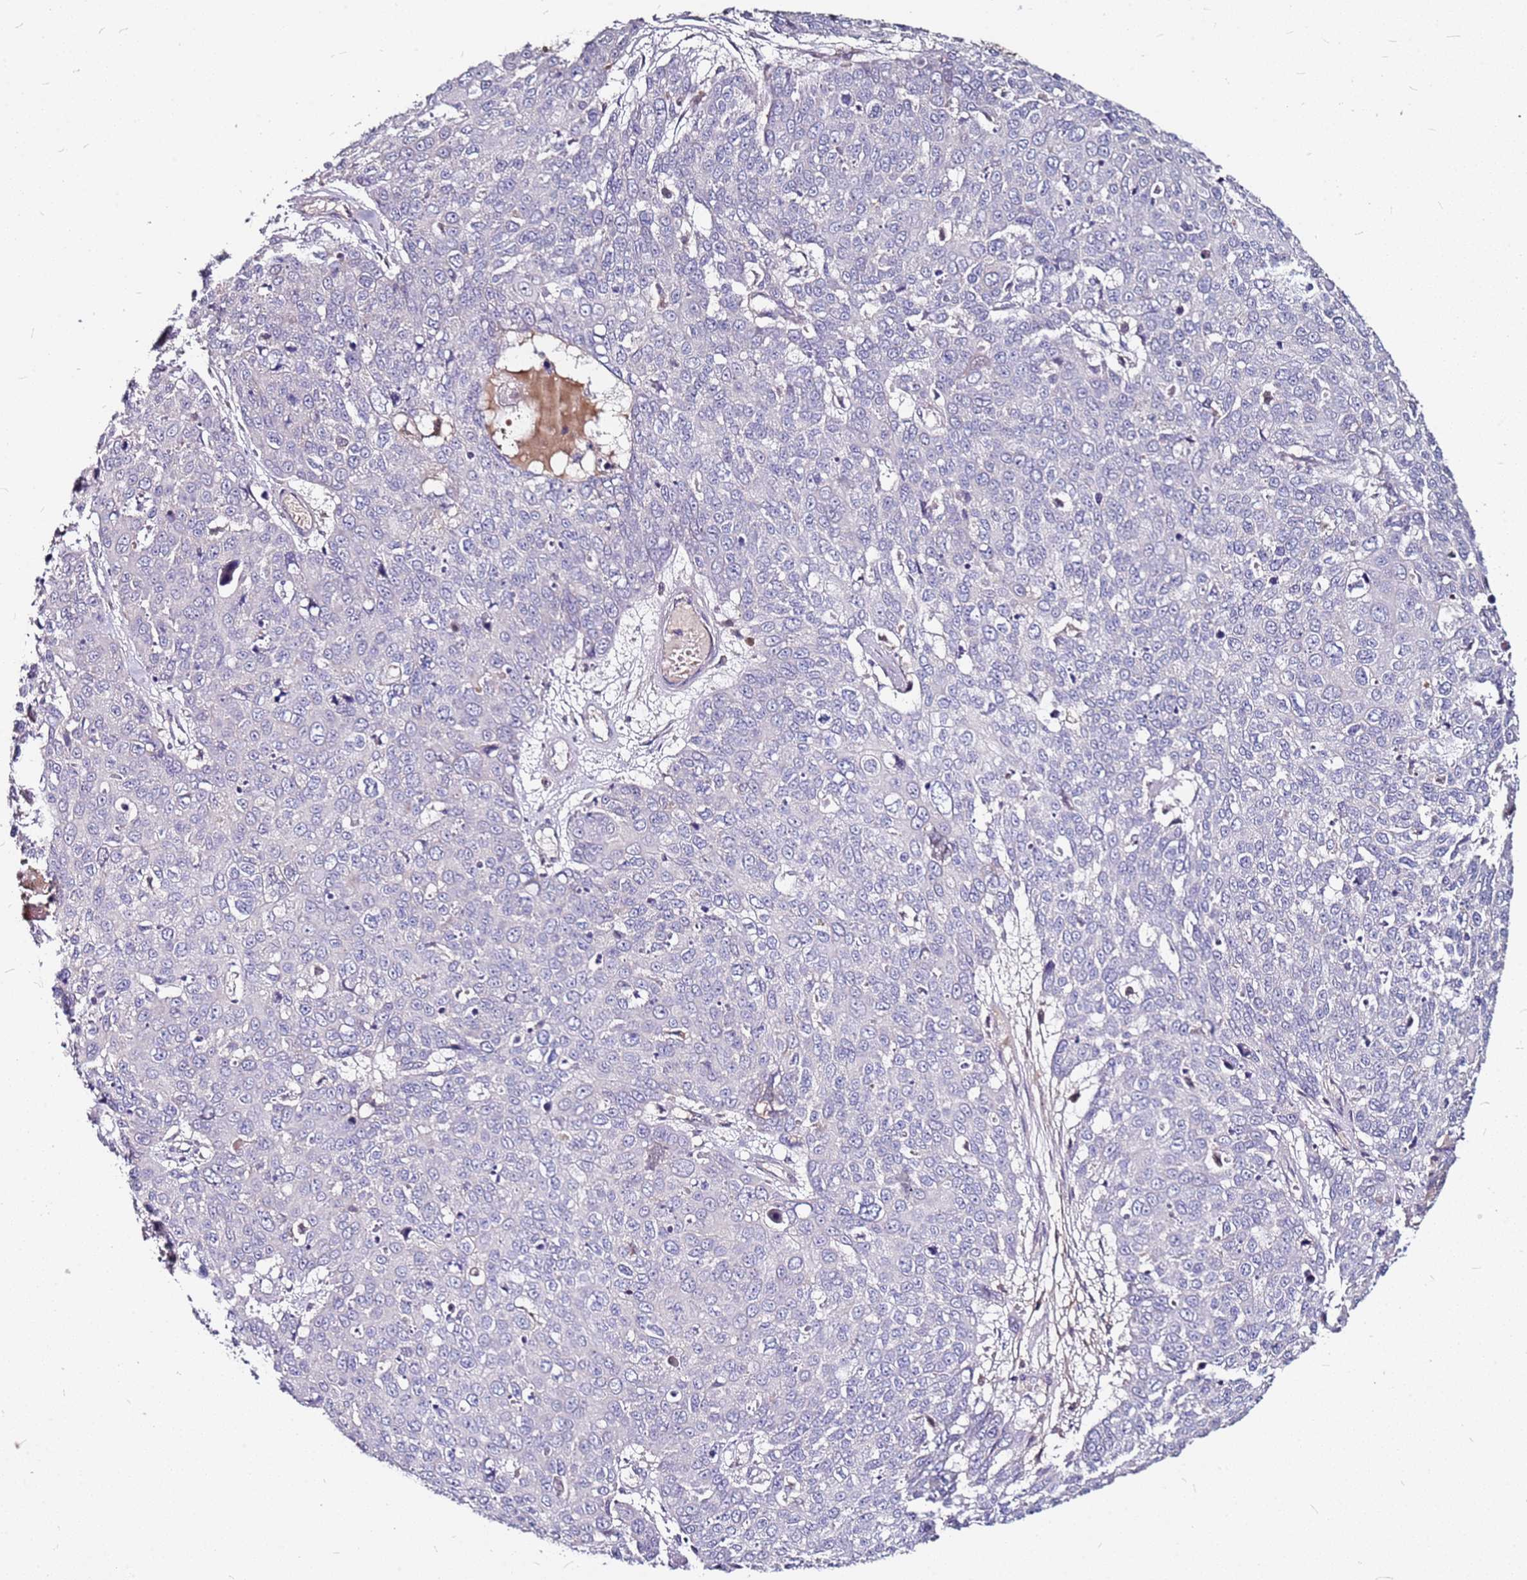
{"staining": {"intensity": "negative", "quantity": "none", "location": "none"}, "tissue": "skin cancer", "cell_type": "Tumor cells", "image_type": "cancer", "snomed": [{"axis": "morphology", "description": "Squamous cell carcinoma, NOS"}, {"axis": "topography", "description": "Skin"}], "caption": "This is a photomicrograph of IHC staining of squamous cell carcinoma (skin), which shows no staining in tumor cells.", "gene": "DCDC2C", "patient": {"sex": "male", "age": 71}}